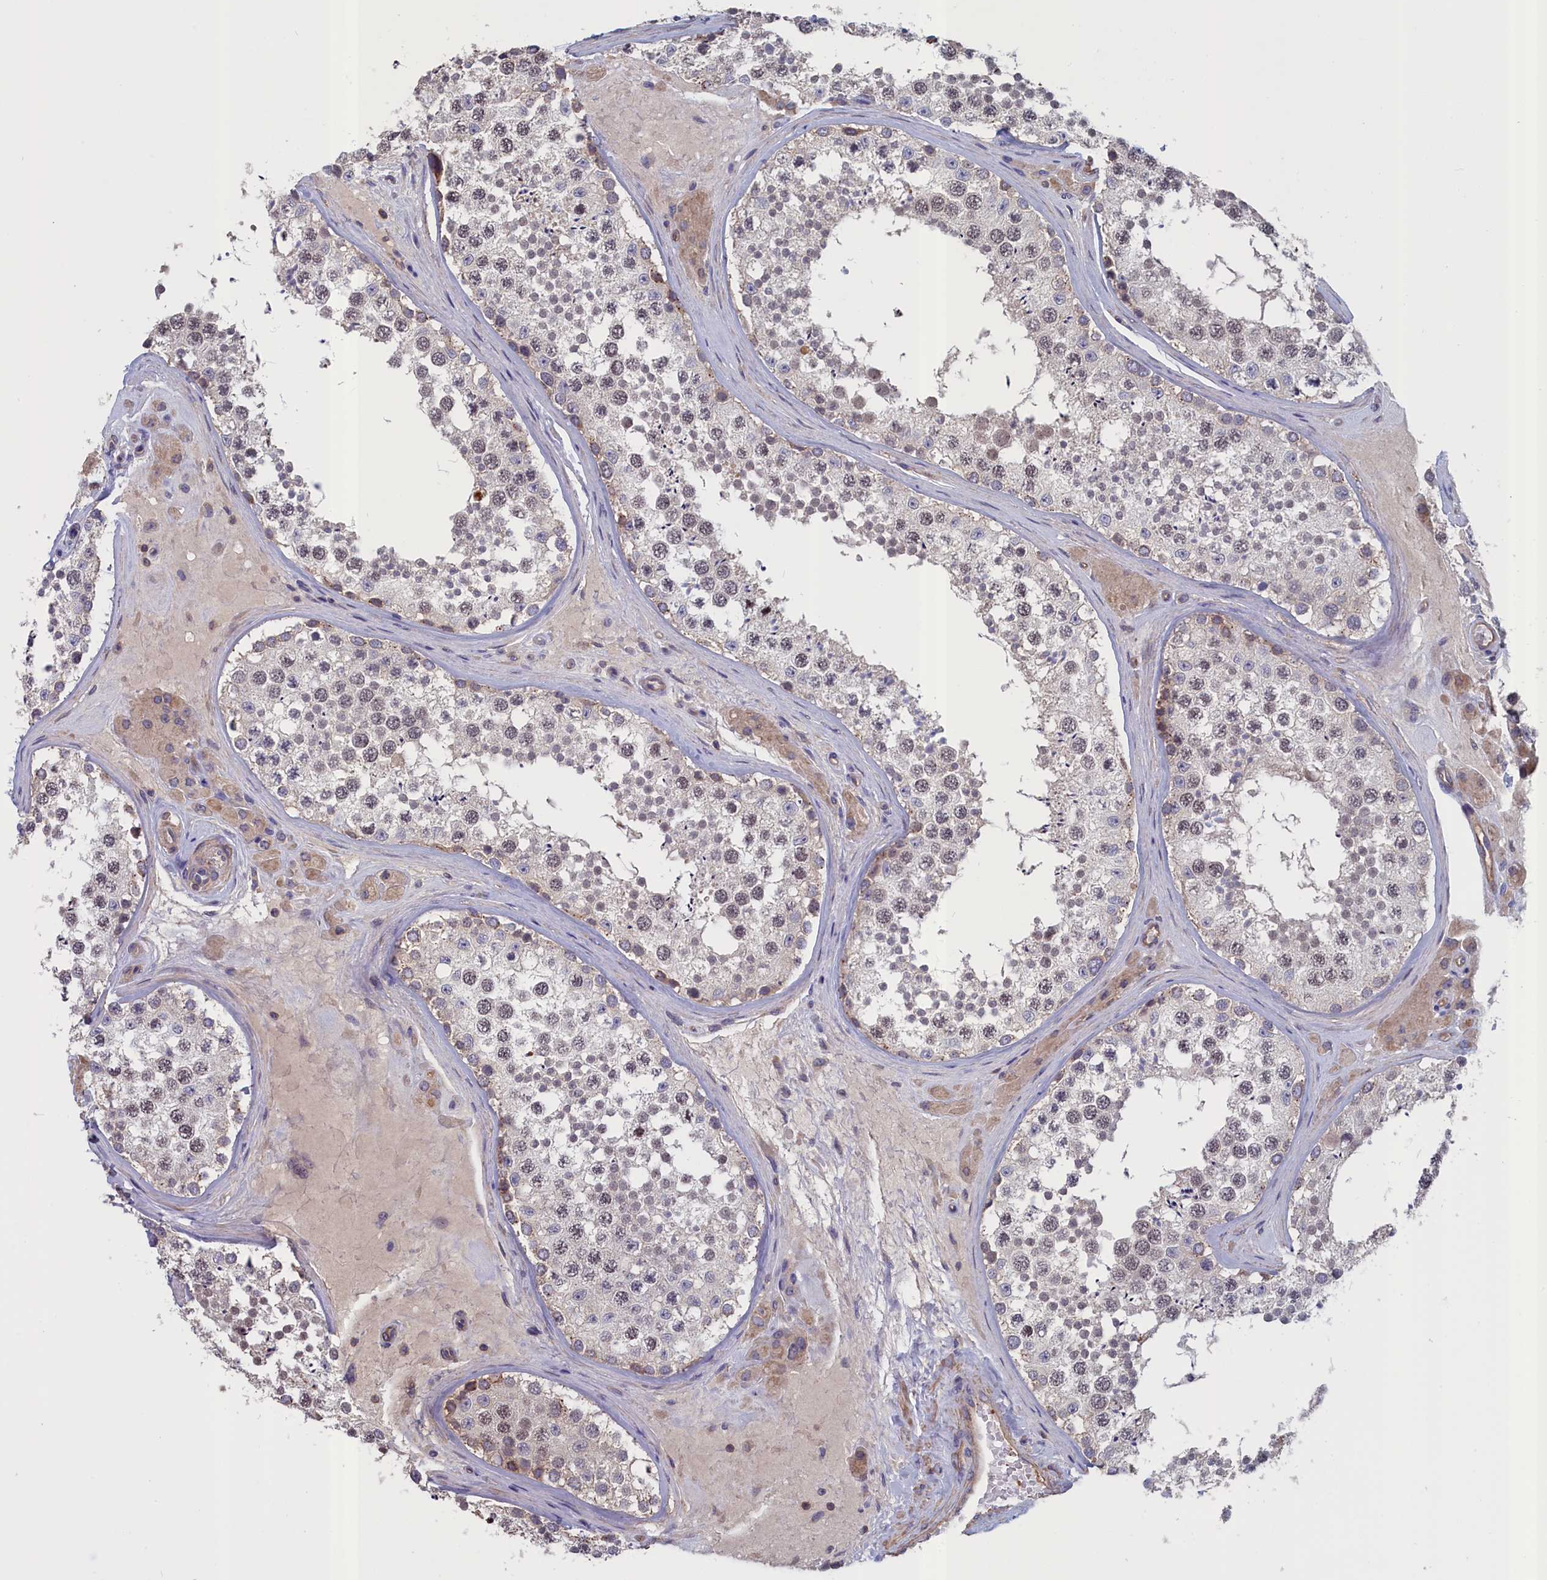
{"staining": {"intensity": "weak", "quantity": "25%-75%", "location": "nuclear"}, "tissue": "testis", "cell_type": "Cells in seminiferous ducts", "image_type": "normal", "snomed": [{"axis": "morphology", "description": "Normal tissue, NOS"}, {"axis": "topography", "description": "Testis"}], "caption": "This photomicrograph reveals immunohistochemistry (IHC) staining of normal testis, with low weak nuclear staining in approximately 25%-75% of cells in seminiferous ducts.", "gene": "ANKRD2", "patient": {"sex": "male", "age": 46}}